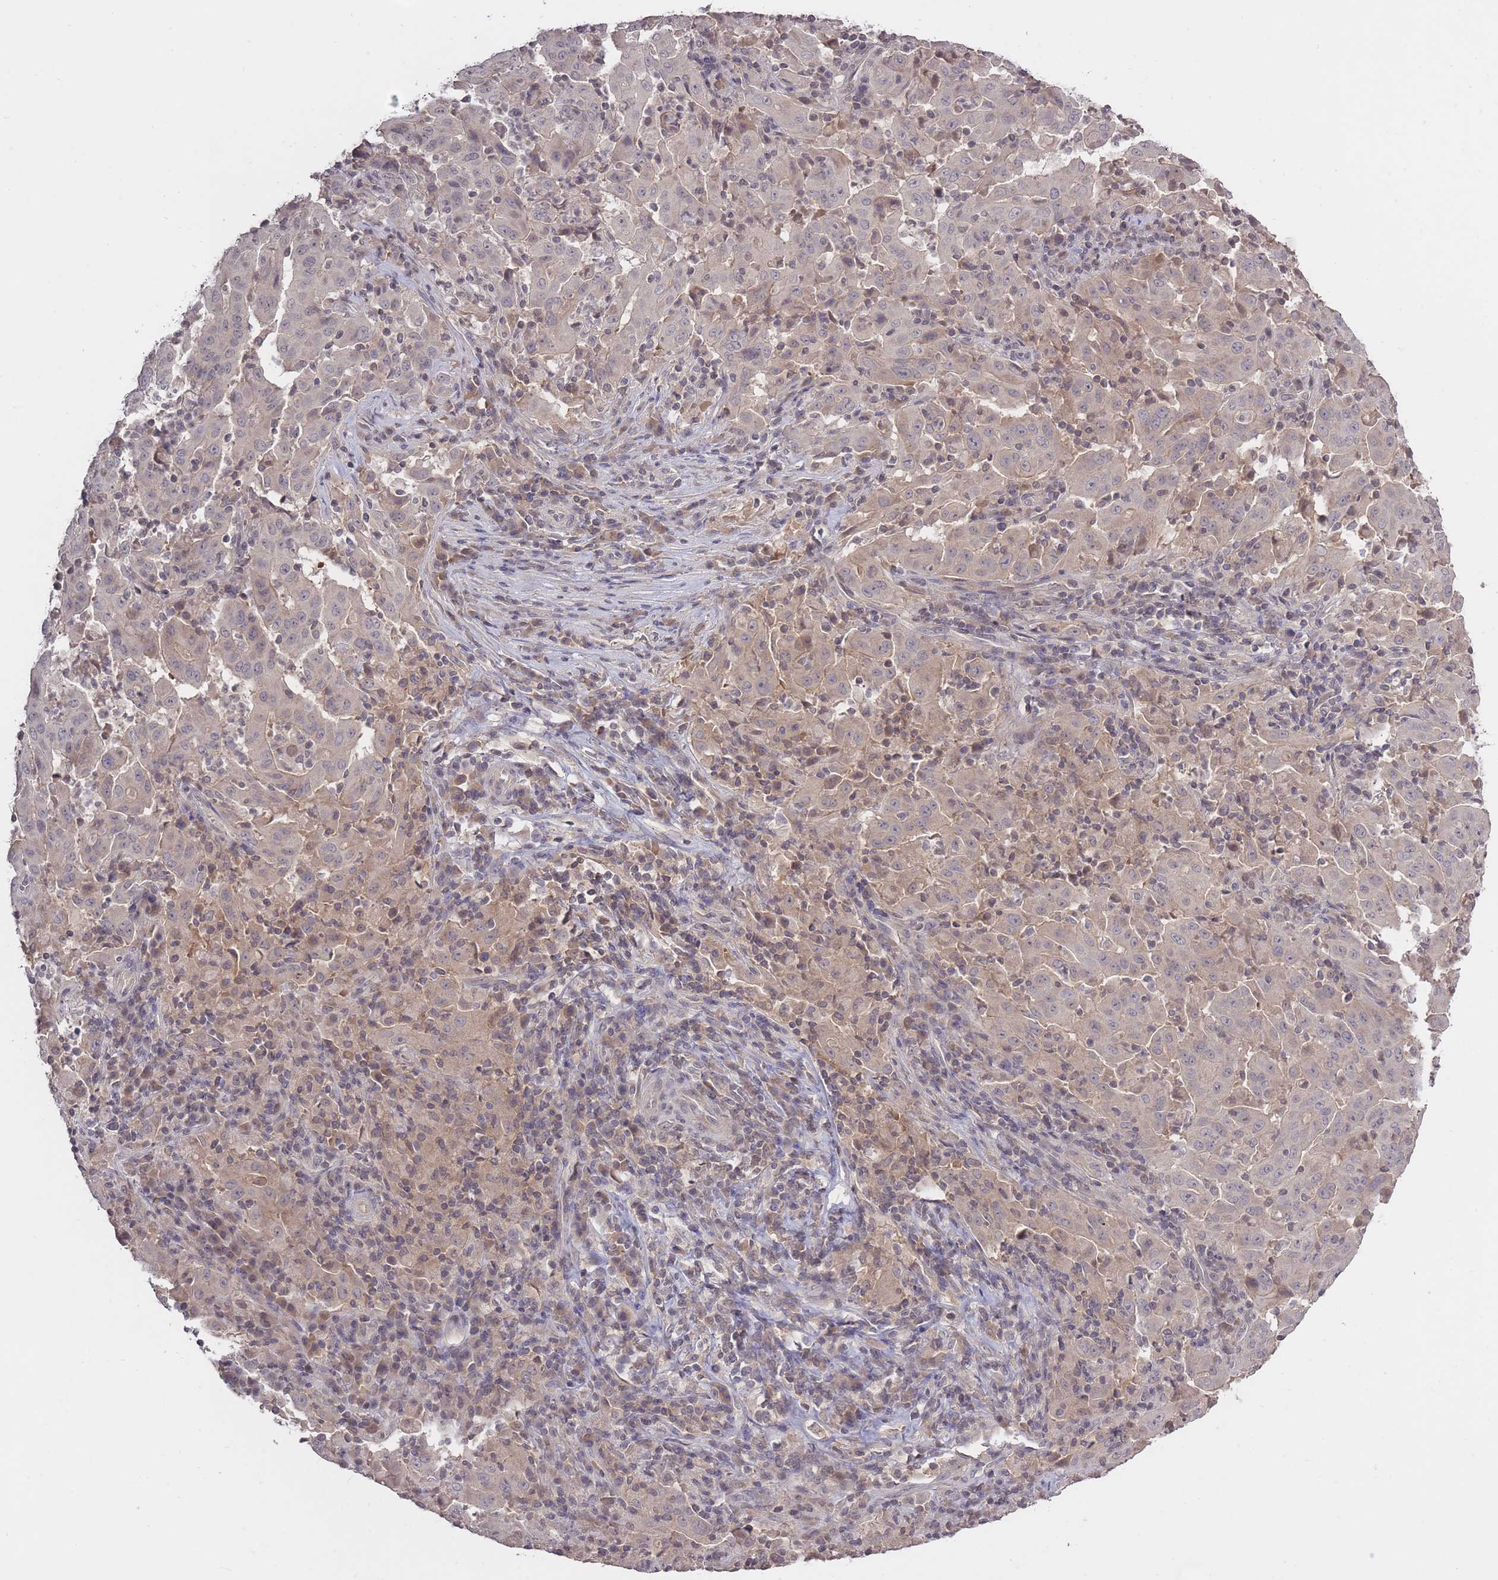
{"staining": {"intensity": "weak", "quantity": "<25%", "location": "cytoplasmic/membranous"}, "tissue": "pancreatic cancer", "cell_type": "Tumor cells", "image_type": "cancer", "snomed": [{"axis": "morphology", "description": "Adenocarcinoma, NOS"}, {"axis": "topography", "description": "Pancreas"}], "caption": "Histopathology image shows no significant protein staining in tumor cells of pancreatic adenocarcinoma.", "gene": "ADCYAP1R1", "patient": {"sex": "male", "age": 63}}